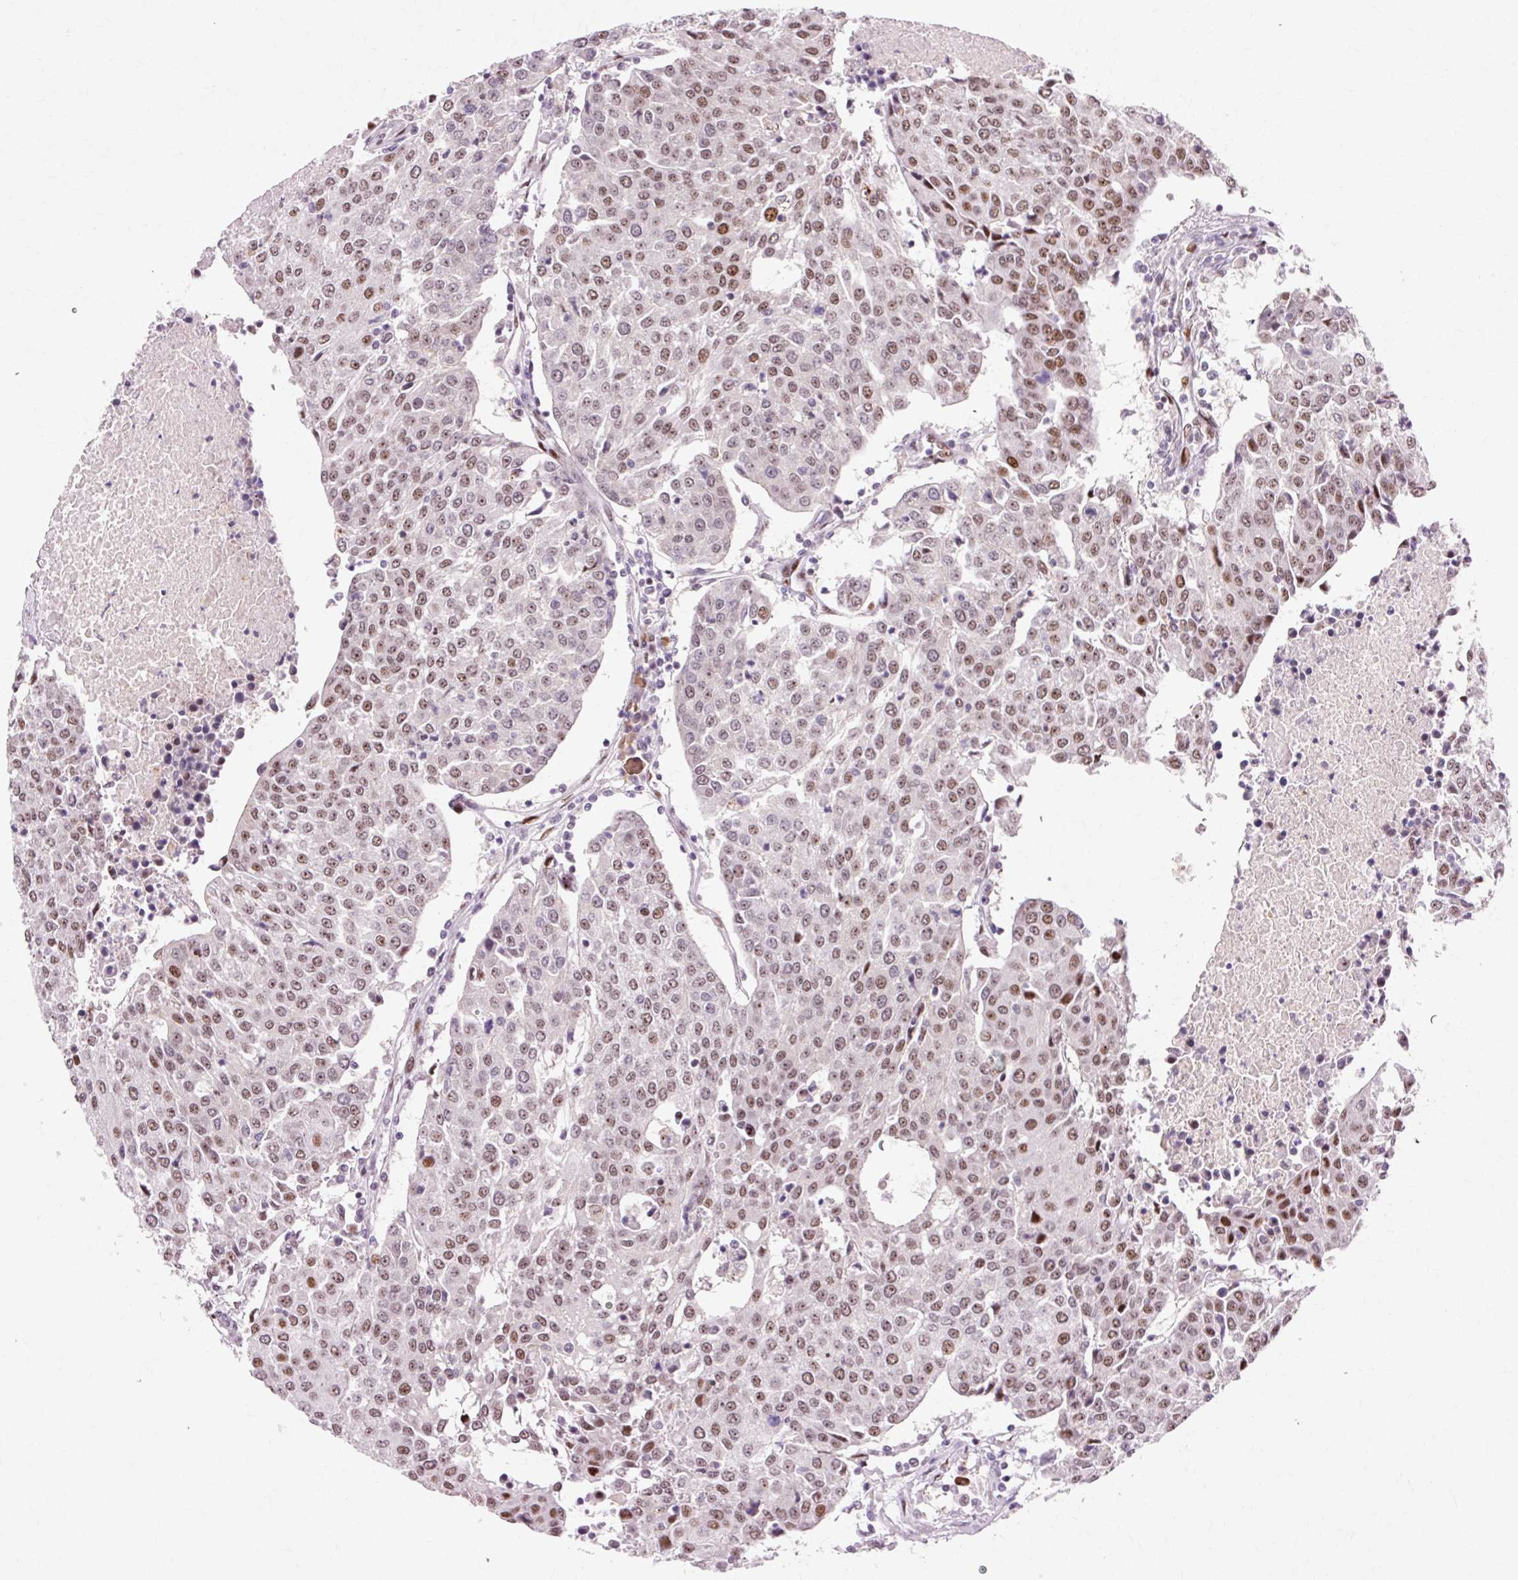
{"staining": {"intensity": "moderate", "quantity": ">75%", "location": "nuclear"}, "tissue": "urothelial cancer", "cell_type": "Tumor cells", "image_type": "cancer", "snomed": [{"axis": "morphology", "description": "Urothelial carcinoma, High grade"}, {"axis": "topography", "description": "Urinary bladder"}], "caption": "Urothelial cancer stained with a brown dye reveals moderate nuclear positive staining in approximately >75% of tumor cells.", "gene": "MACROD2", "patient": {"sex": "female", "age": 85}}